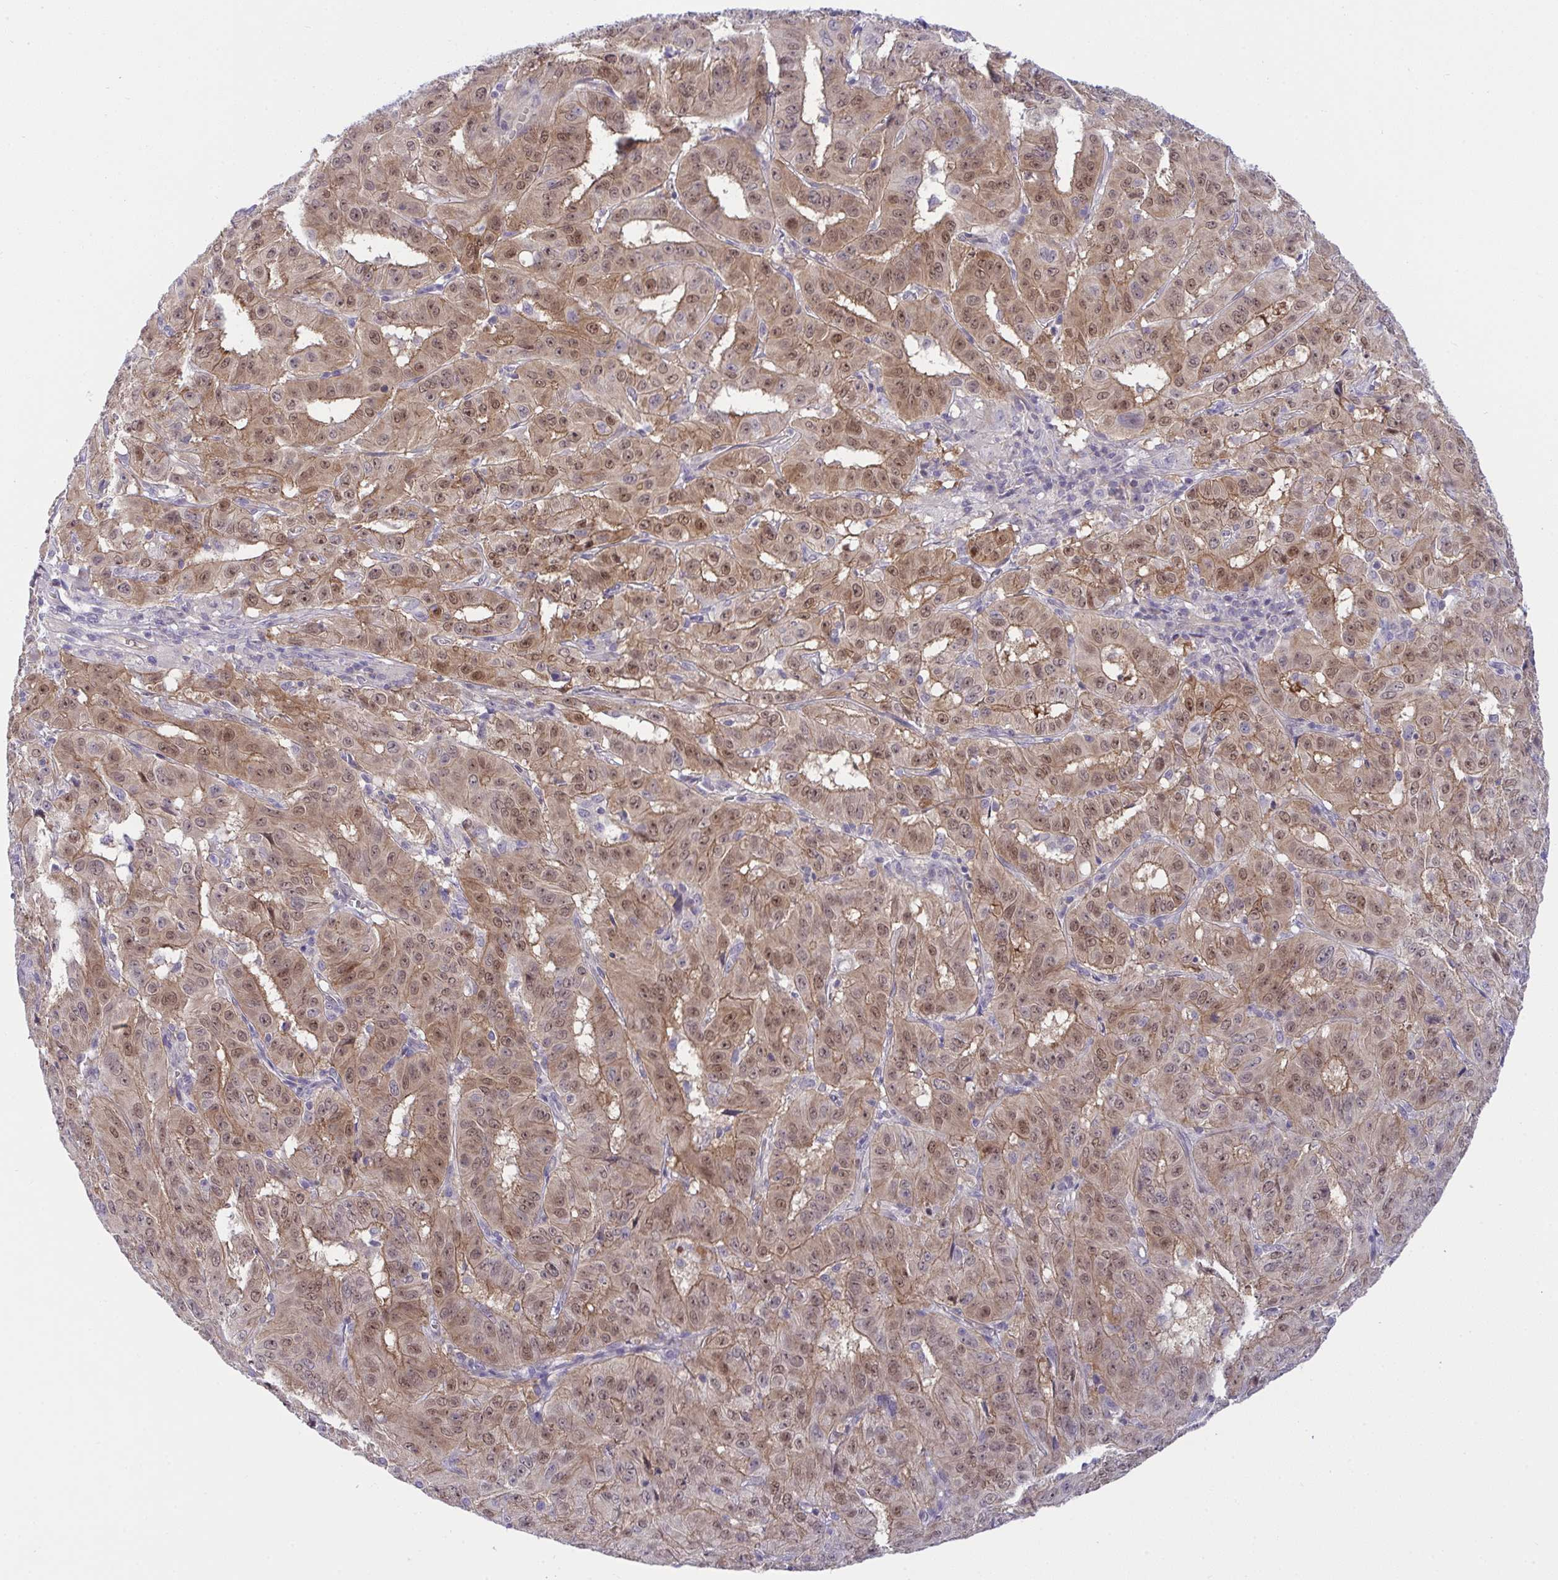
{"staining": {"intensity": "moderate", "quantity": ">75%", "location": "cytoplasmic/membranous,nuclear"}, "tissue": "pancreatic cancer", "cell_type": "Tumor cells", "image_type": "cancer", "snomed": [{"axis": "morphology", "description": "Adenocarcinoma, NOS"}, {"axis": "topography", "description": "Pancreas"}], "caption": "Pancreatic cancer (adenocarcinoma) tissue reveals moderate cytoplasmic/membranous and nuclear staining in about >75% of tumor cells The staining was performed using DAB, with brown indicating positive protein expression. Nuclei are stained blue with hematoxylin.", "gene": "HOXD12", "patient": {"sex": "male", "age": 63}}